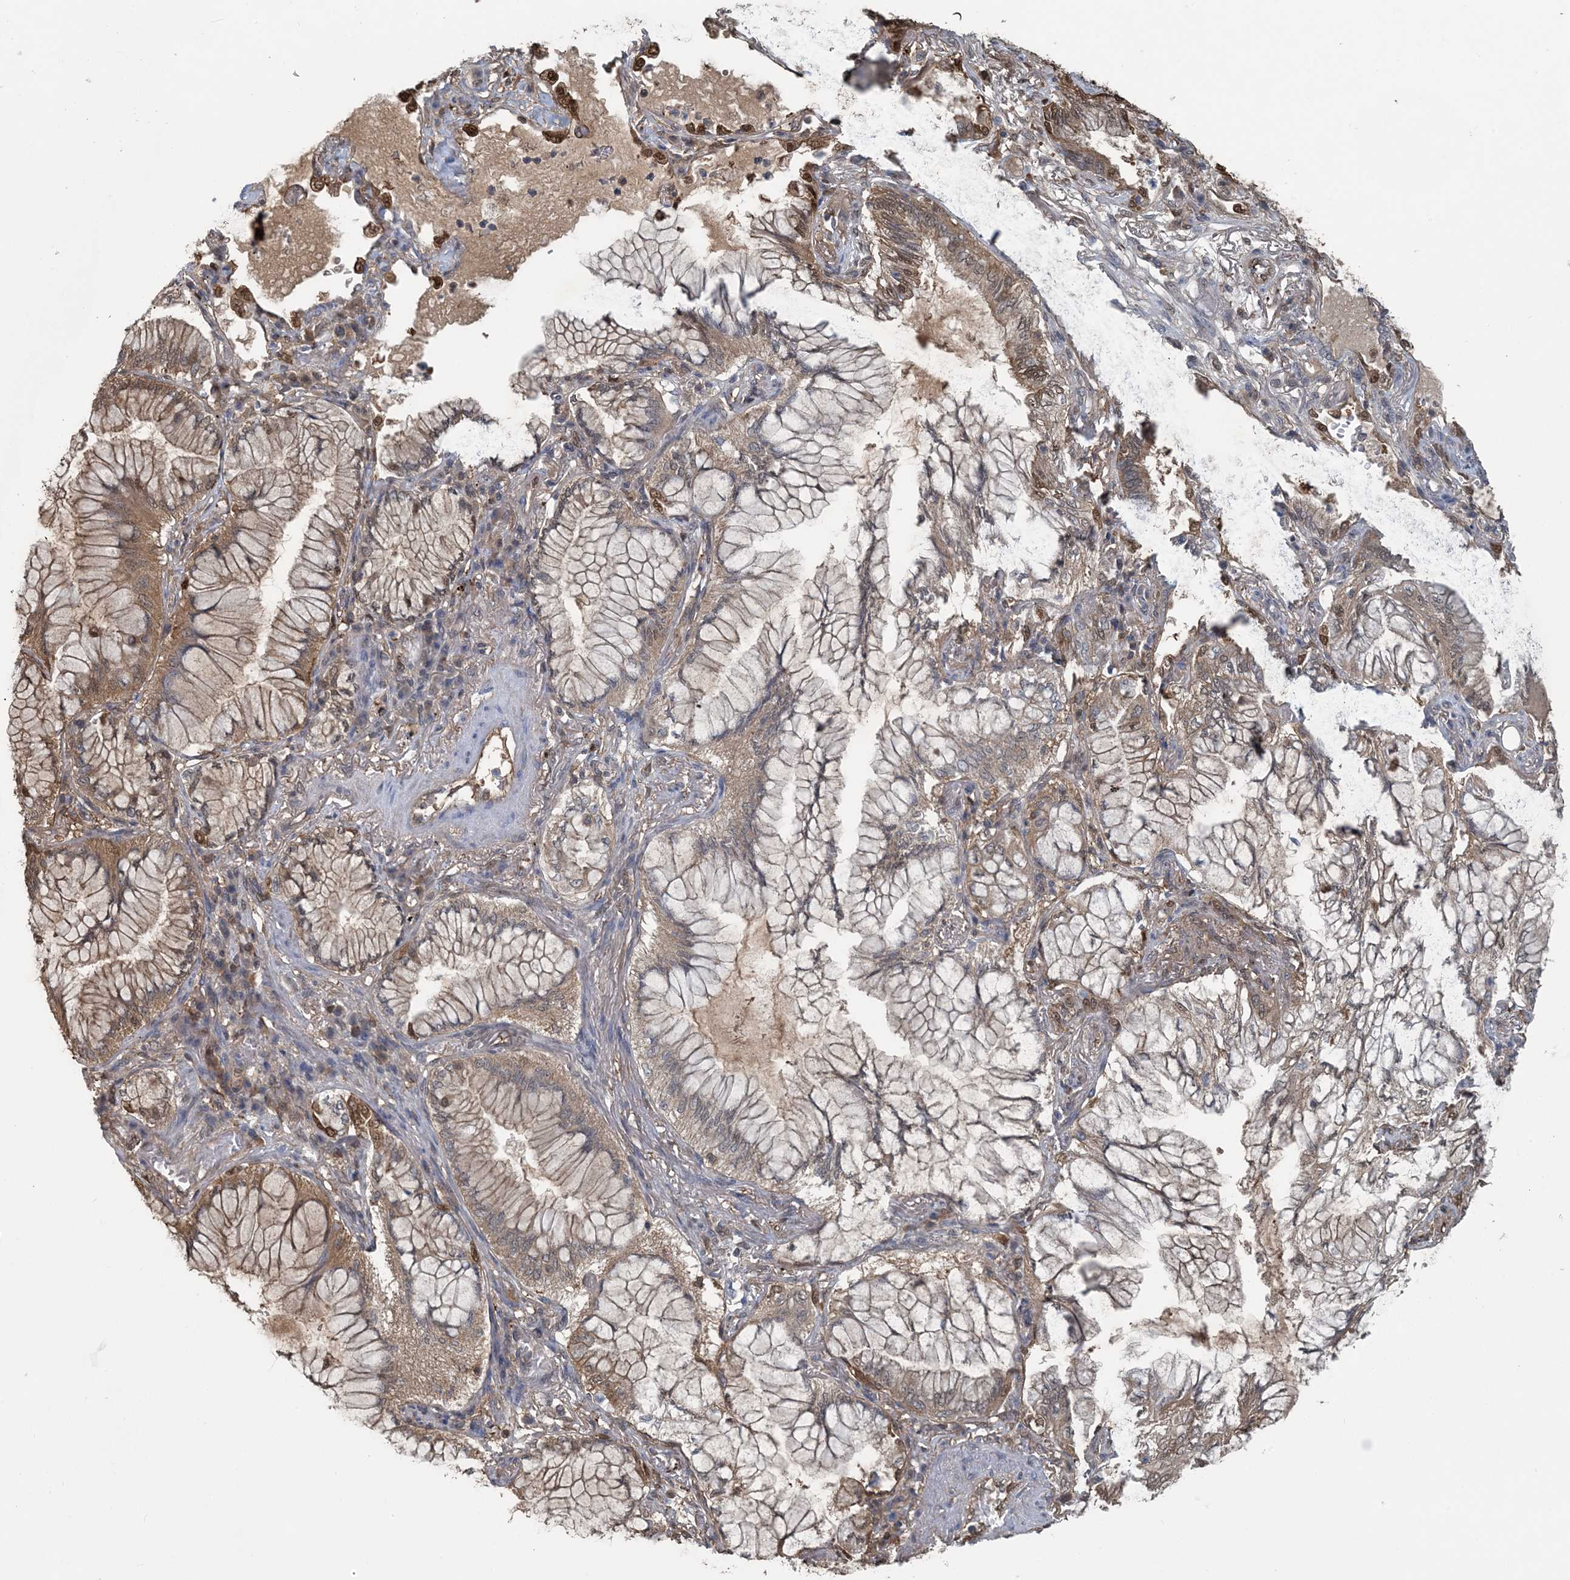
{"staining": {"intensity": "moderate", "quantity": ">75%", "location": "cytoplasmic/membranous,nuclear"}, "tissue": "lung cancer", "cell_type": "Tumor cells", "image_type": "cancer", "snomed": [{"axis": "morphology", "description": "Adenocarcinoma, NOS"}, {"axis": "topography", "description": "Lung"}], "caption": "Protein staining of lung adenocarcinoma tissue exhibits moderate cytoplasmic/membranous and nuclear staining in approximately >75% of tumor cells.", "gene": "HIKESHI", "patient": {"sex": "female", "age": 70}}